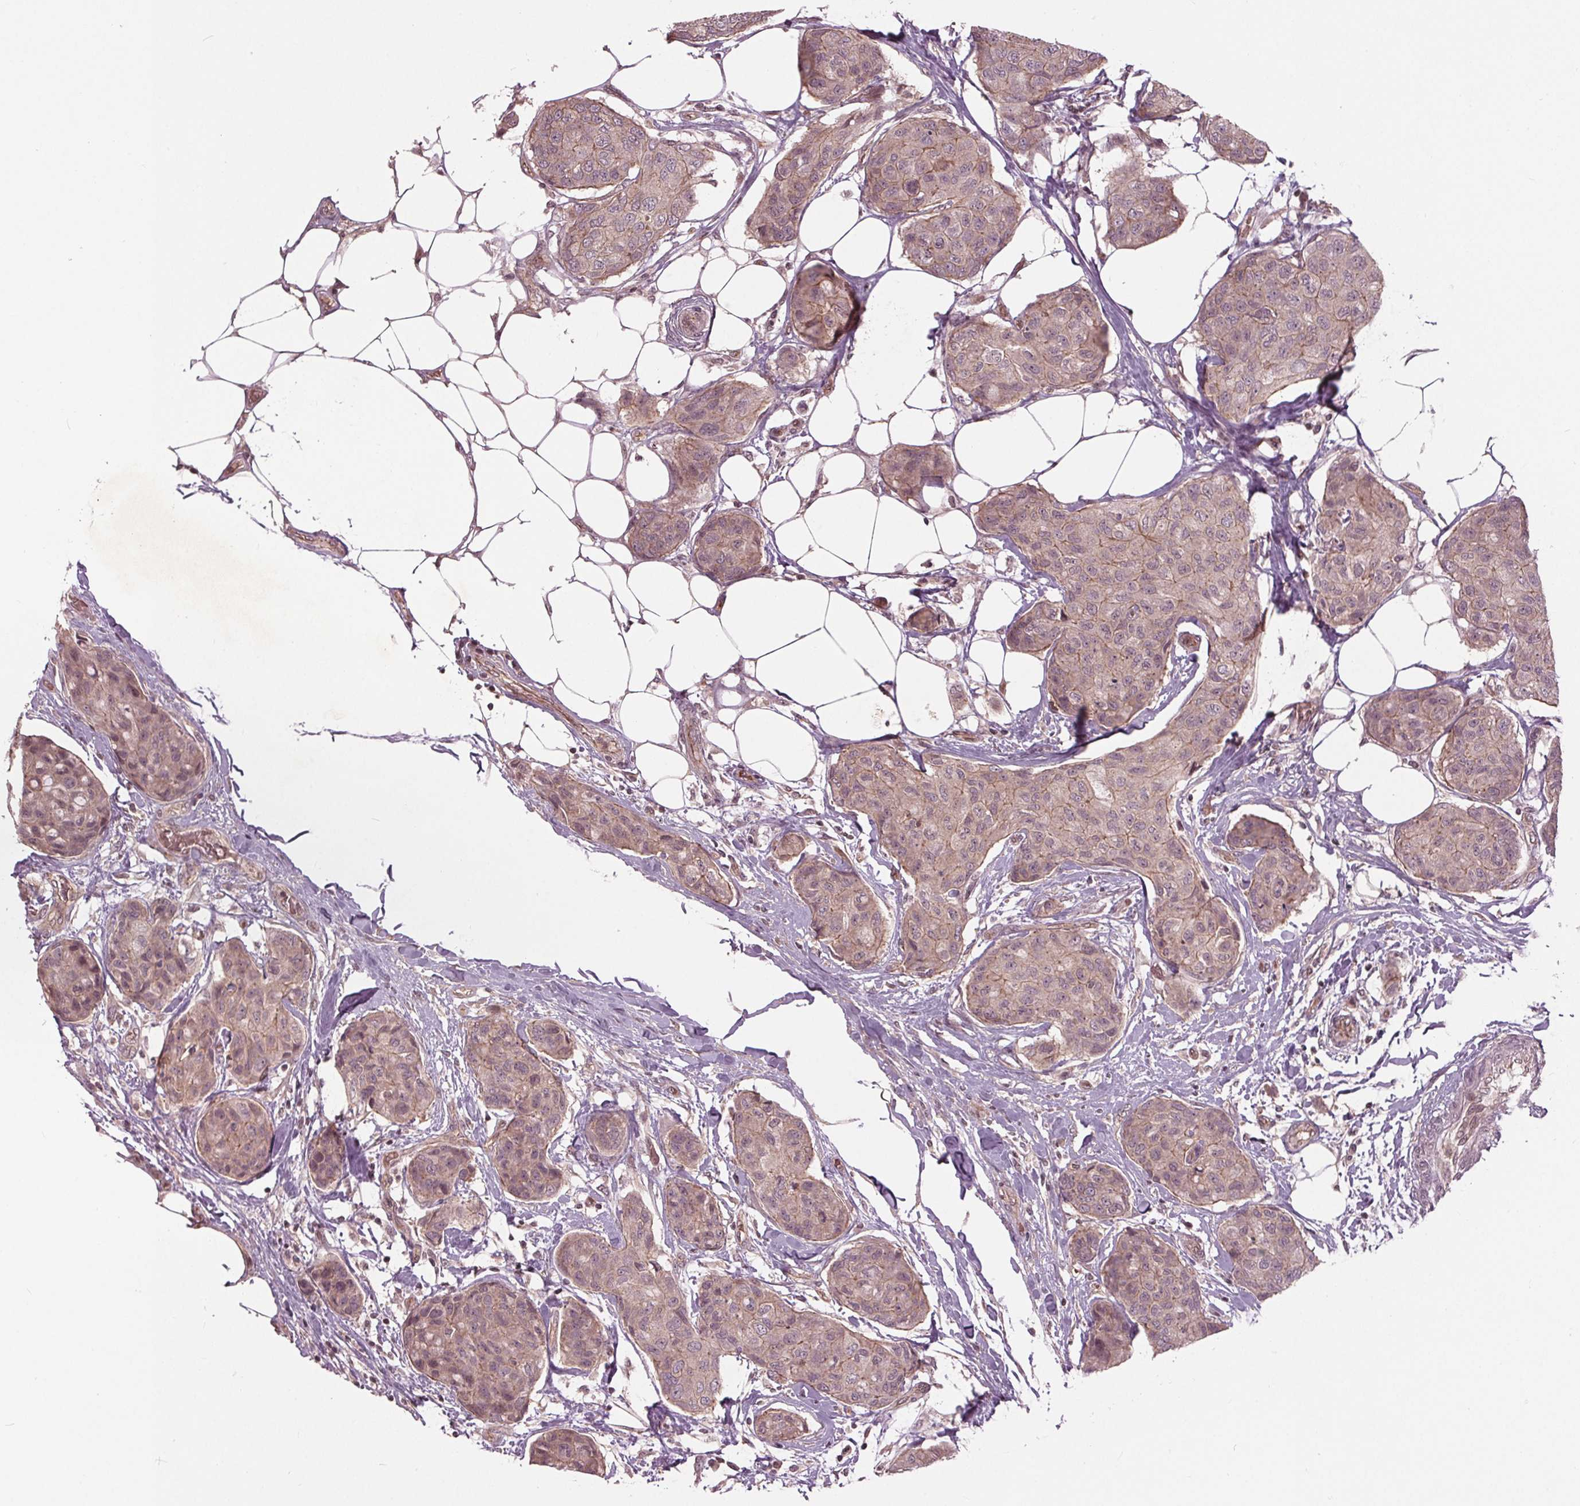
{"staining": {"intensity": "weak", "quantity": ">75%", "location": "cytoplasmic/membranous"}, "tissue": "breast cancer", "cell_type": "Tumor cells", "image_type": "cancer", "snomed": [{"axis": "morphology", "description": "Duct carcinoma"}, {"axis": "topography", "description": "Breast"}], "caption": "The micrograph displays a brown stain indicating the presence of a protein in the cytoplasmic/membranous of tumor cells in intraductal carcinoma (breast). (Brightfield microscopy of DAB IHC at high magnification).", "gene": "BTBD1", "patient": {"sex": "female", "age": 80}}